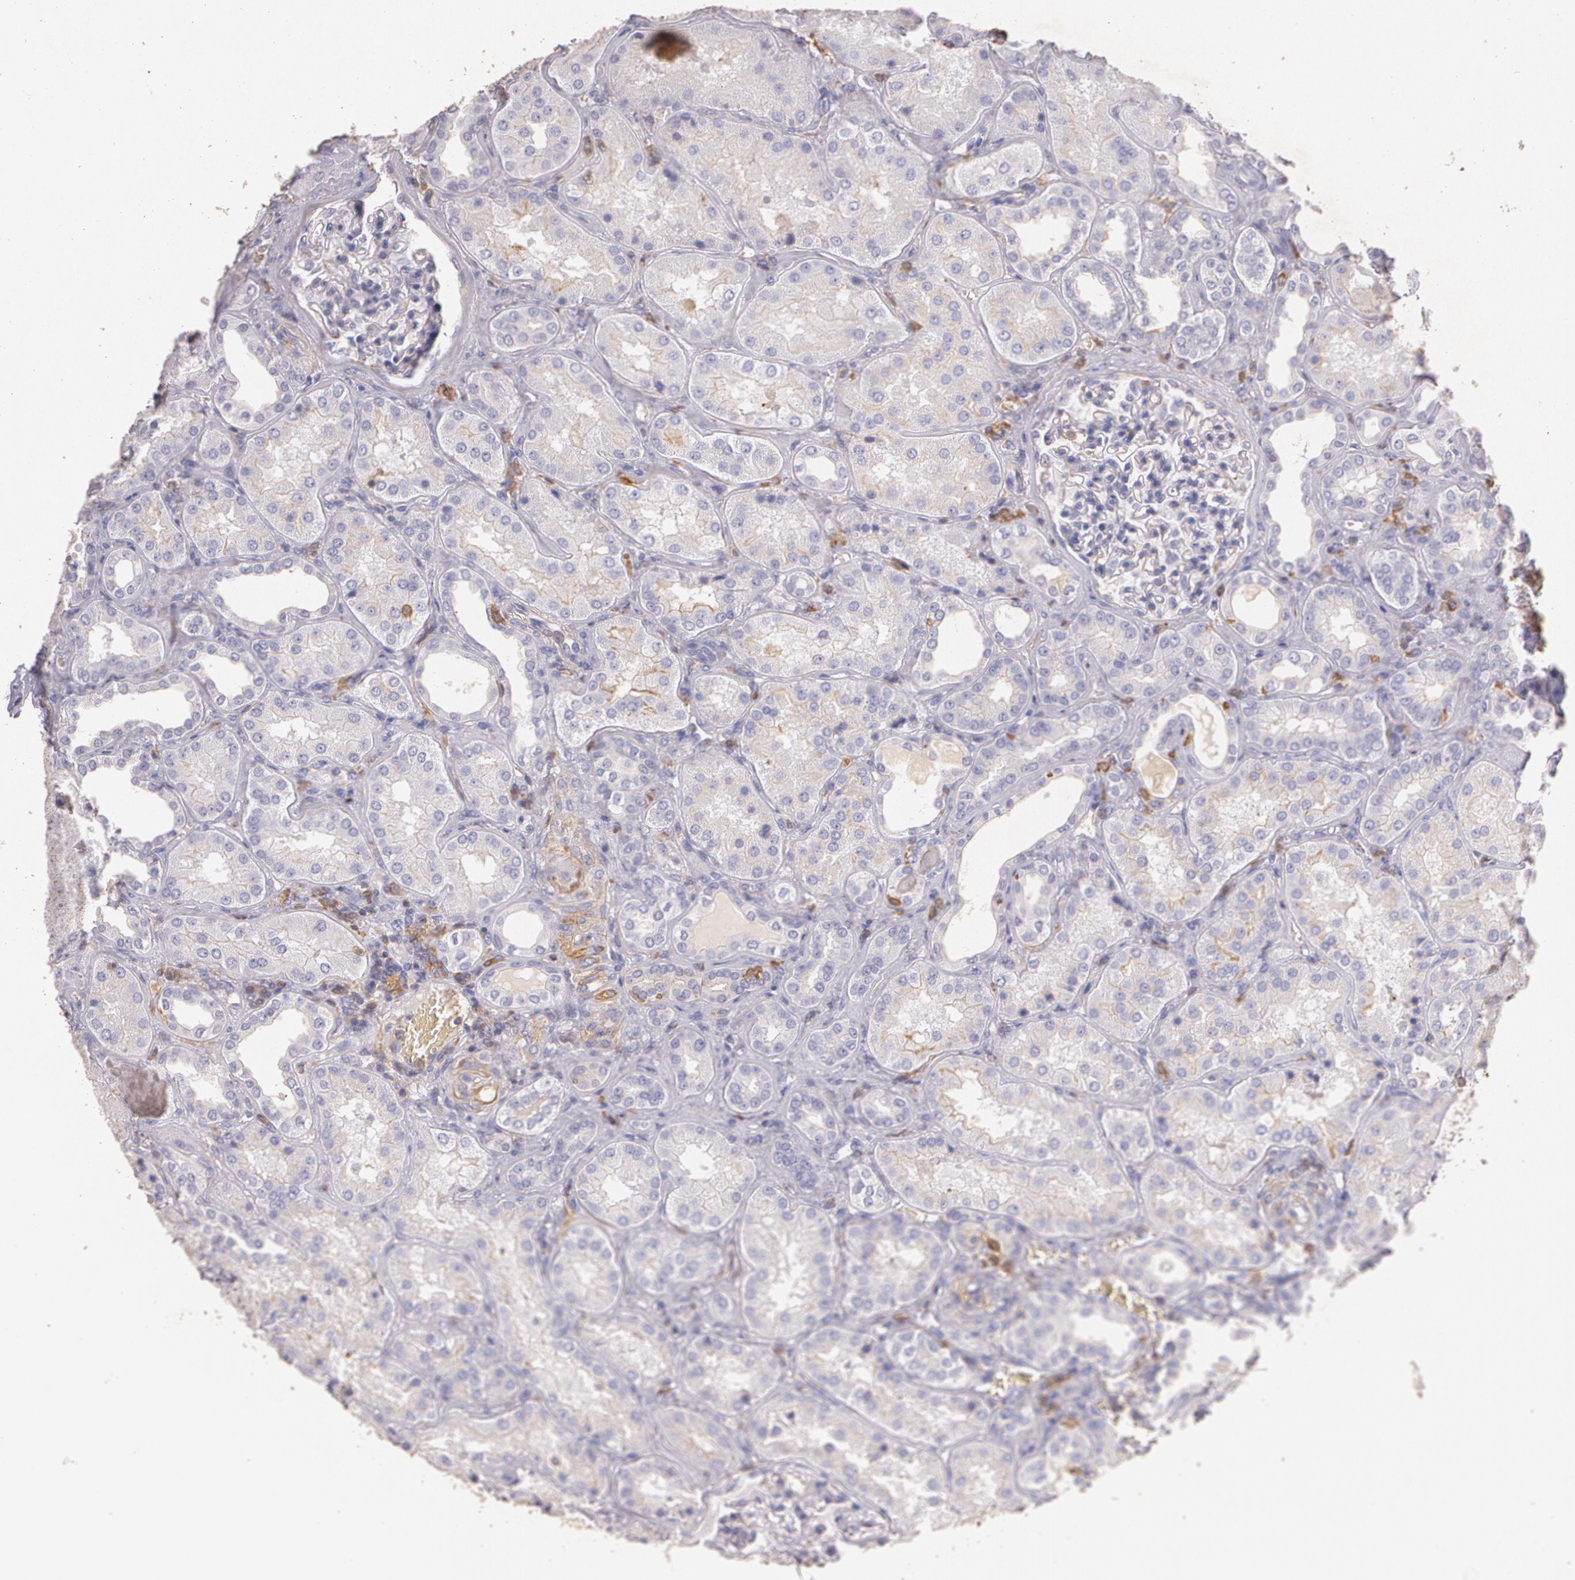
{"staining": {"intensity": "negative", "quantity": "none", "location": "none"}, "tissue": "kidney", "cell_type": "Cells in glomeruli", "image_type": "normal", "snomed": [{"axis": "morphology", "description": "Normal tissue, NOS"}, {"axis": "topography", "description": "Kidney"}], "caption": "IHC histopathology image of normal human kidney stained for a protein (brown), which demonstrates no staining in cells in glomeruli.", "gene": "TGFBR1", "patient": {"sex": "female", "age": 56}}